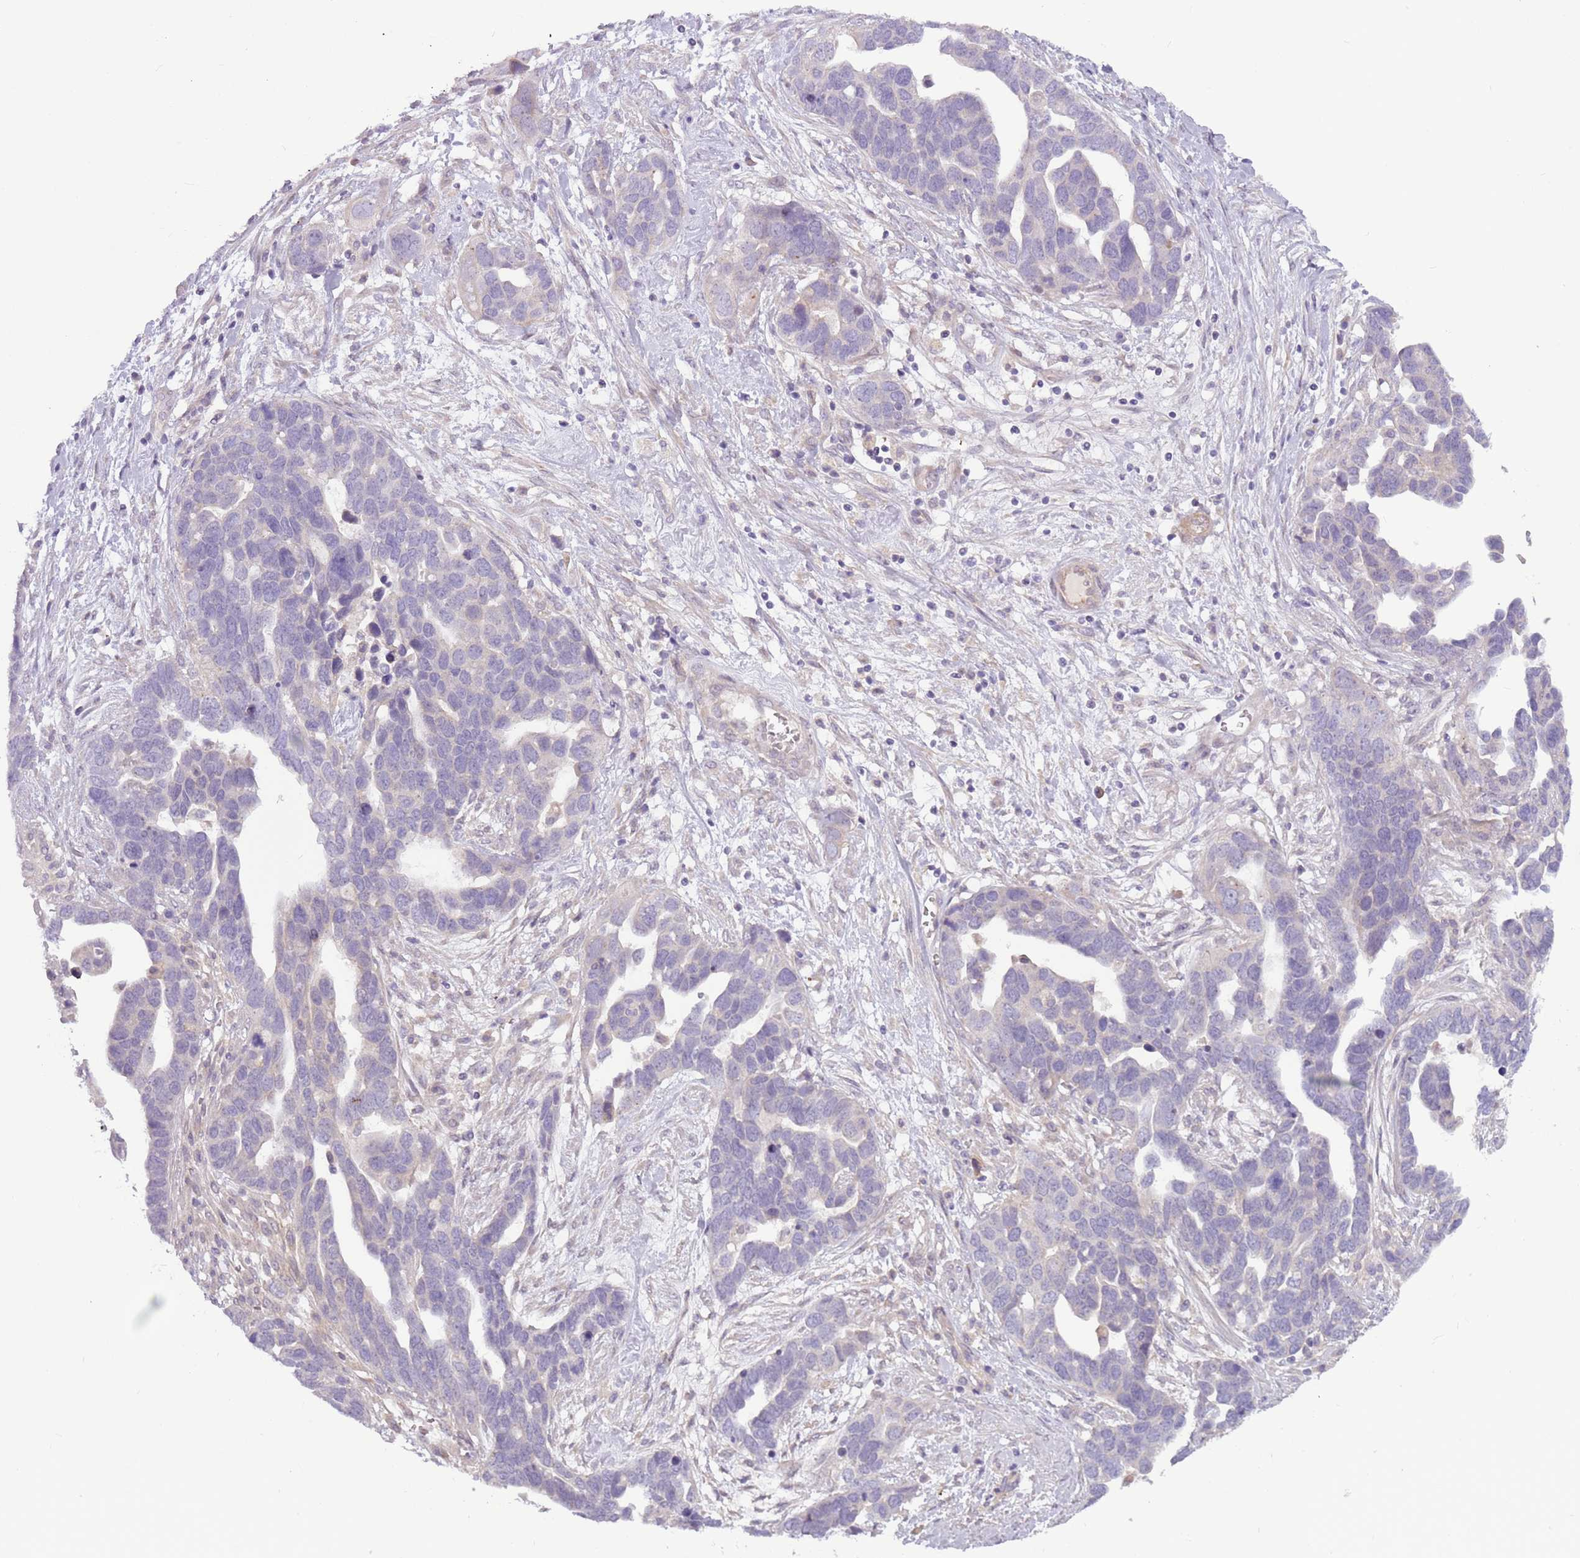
{"staining": {"intensity": "negative", "quantity": "none", "location": "none"}, "tissue": "ovarian cancer", "cell_type": "Tumor cells", "image_type": "cancer", "snomed": [{"axis": "morphology", "description": "Cystadenocarcinoma, serous, NOS"}, {"axis": "topography", "description": "Ovary"}], "caption": "Immunohistochemical staining of ovarian cancer (serous cystadenocarcinoma) exhibits no significant staining in tumor cells. (DAB IHC visualized using brightfield microscopy, high magnification).", "gene": "MRO", "patient": {"sex": "female", "age": 54}}